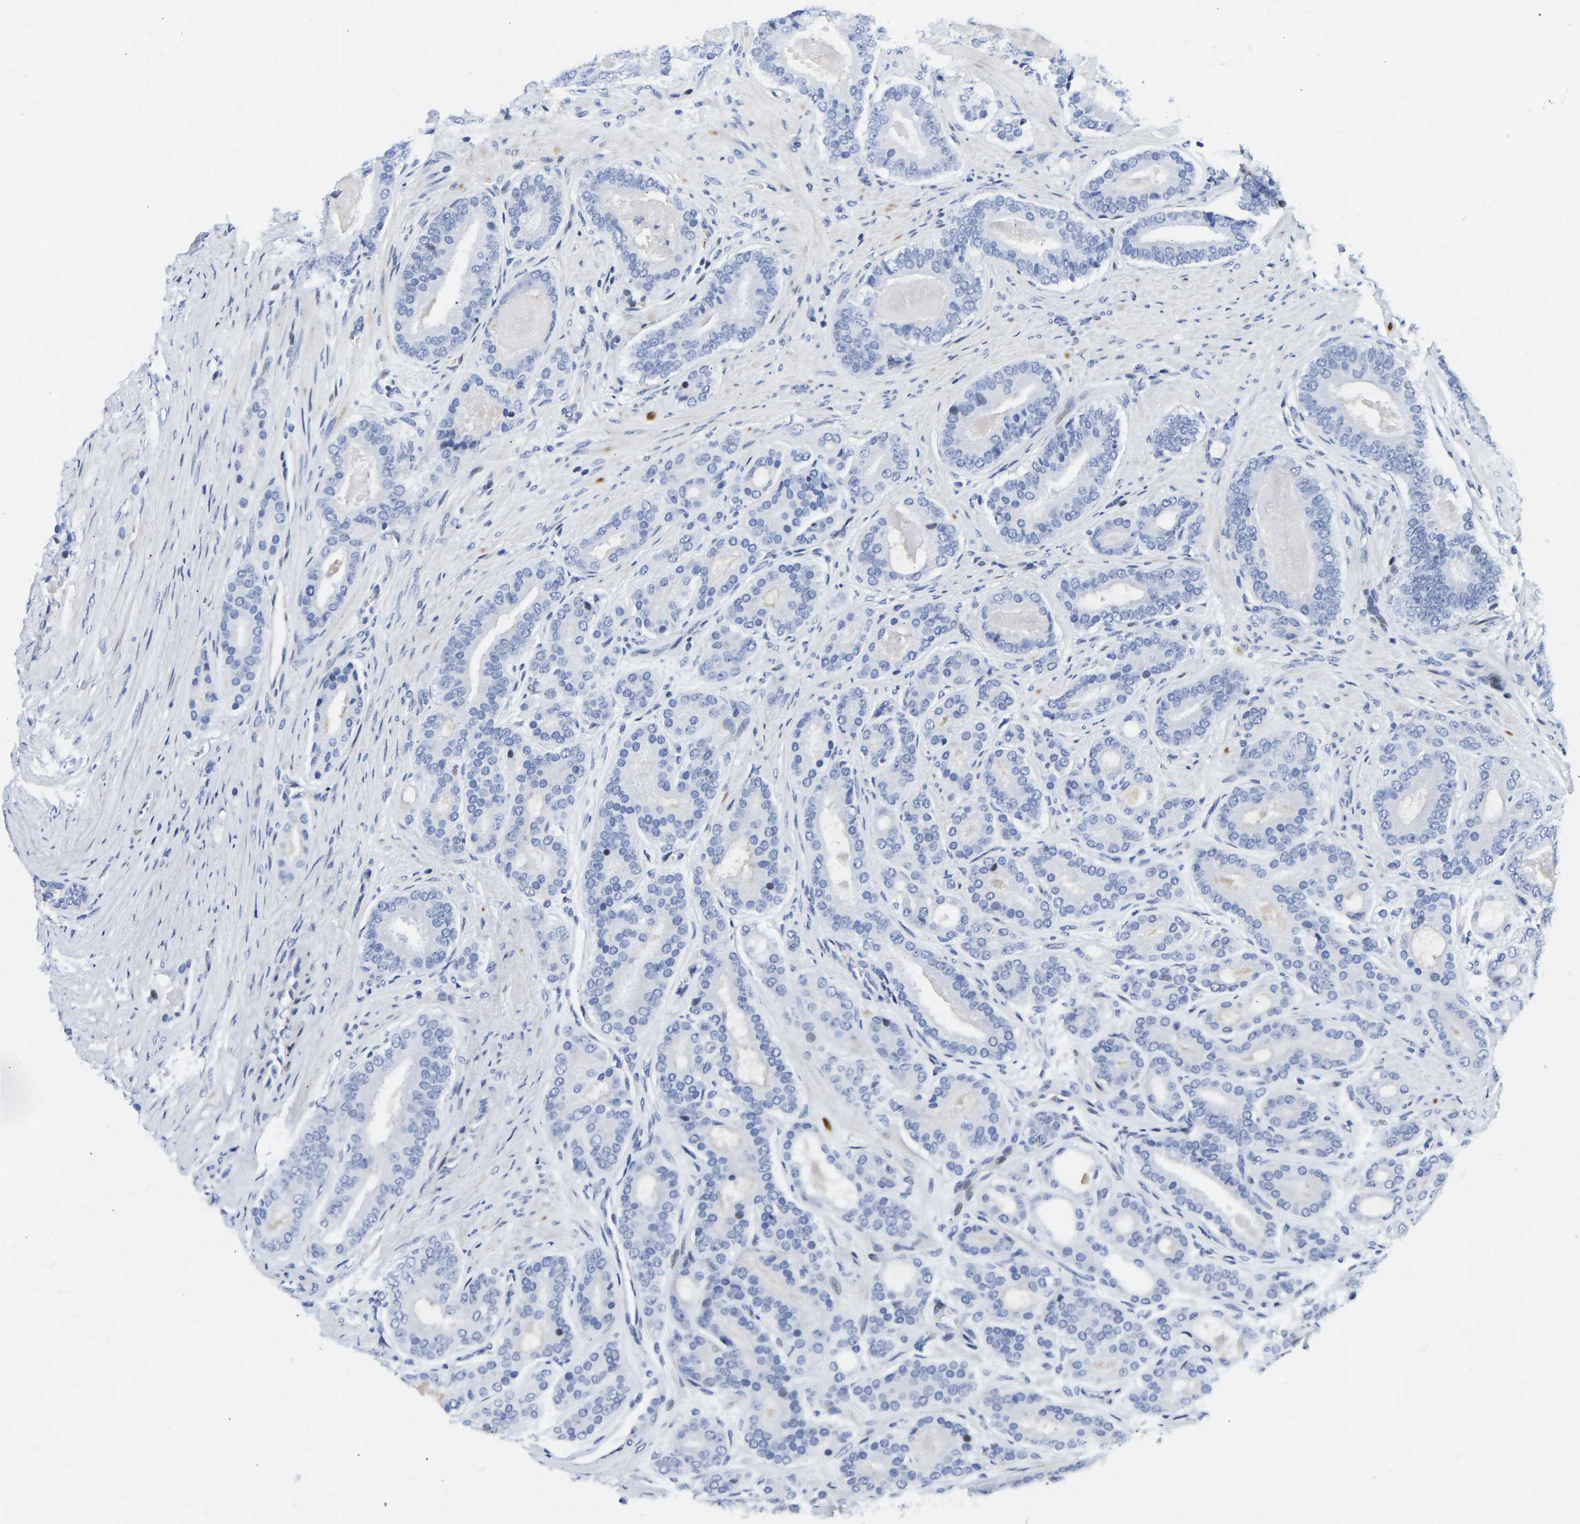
{"staining": {"intensity": "negative", "quantity": "none", "location": "none"}, "tissue": "prostate cancer", "cell_type": "Tumor cells", "image_type": "cancer", "snomed": [{"axis": "morphology", "description": "Adenocarcinoma, High grade"}, {"axis": "topography", "description": "Prostate"}], "caption": "Immunohistochemistry (IHC) of prostate cancer reveals no staining in tumor cells.", "gene": "HDAC5", "patient": {"sex": "male", "age": 60}}